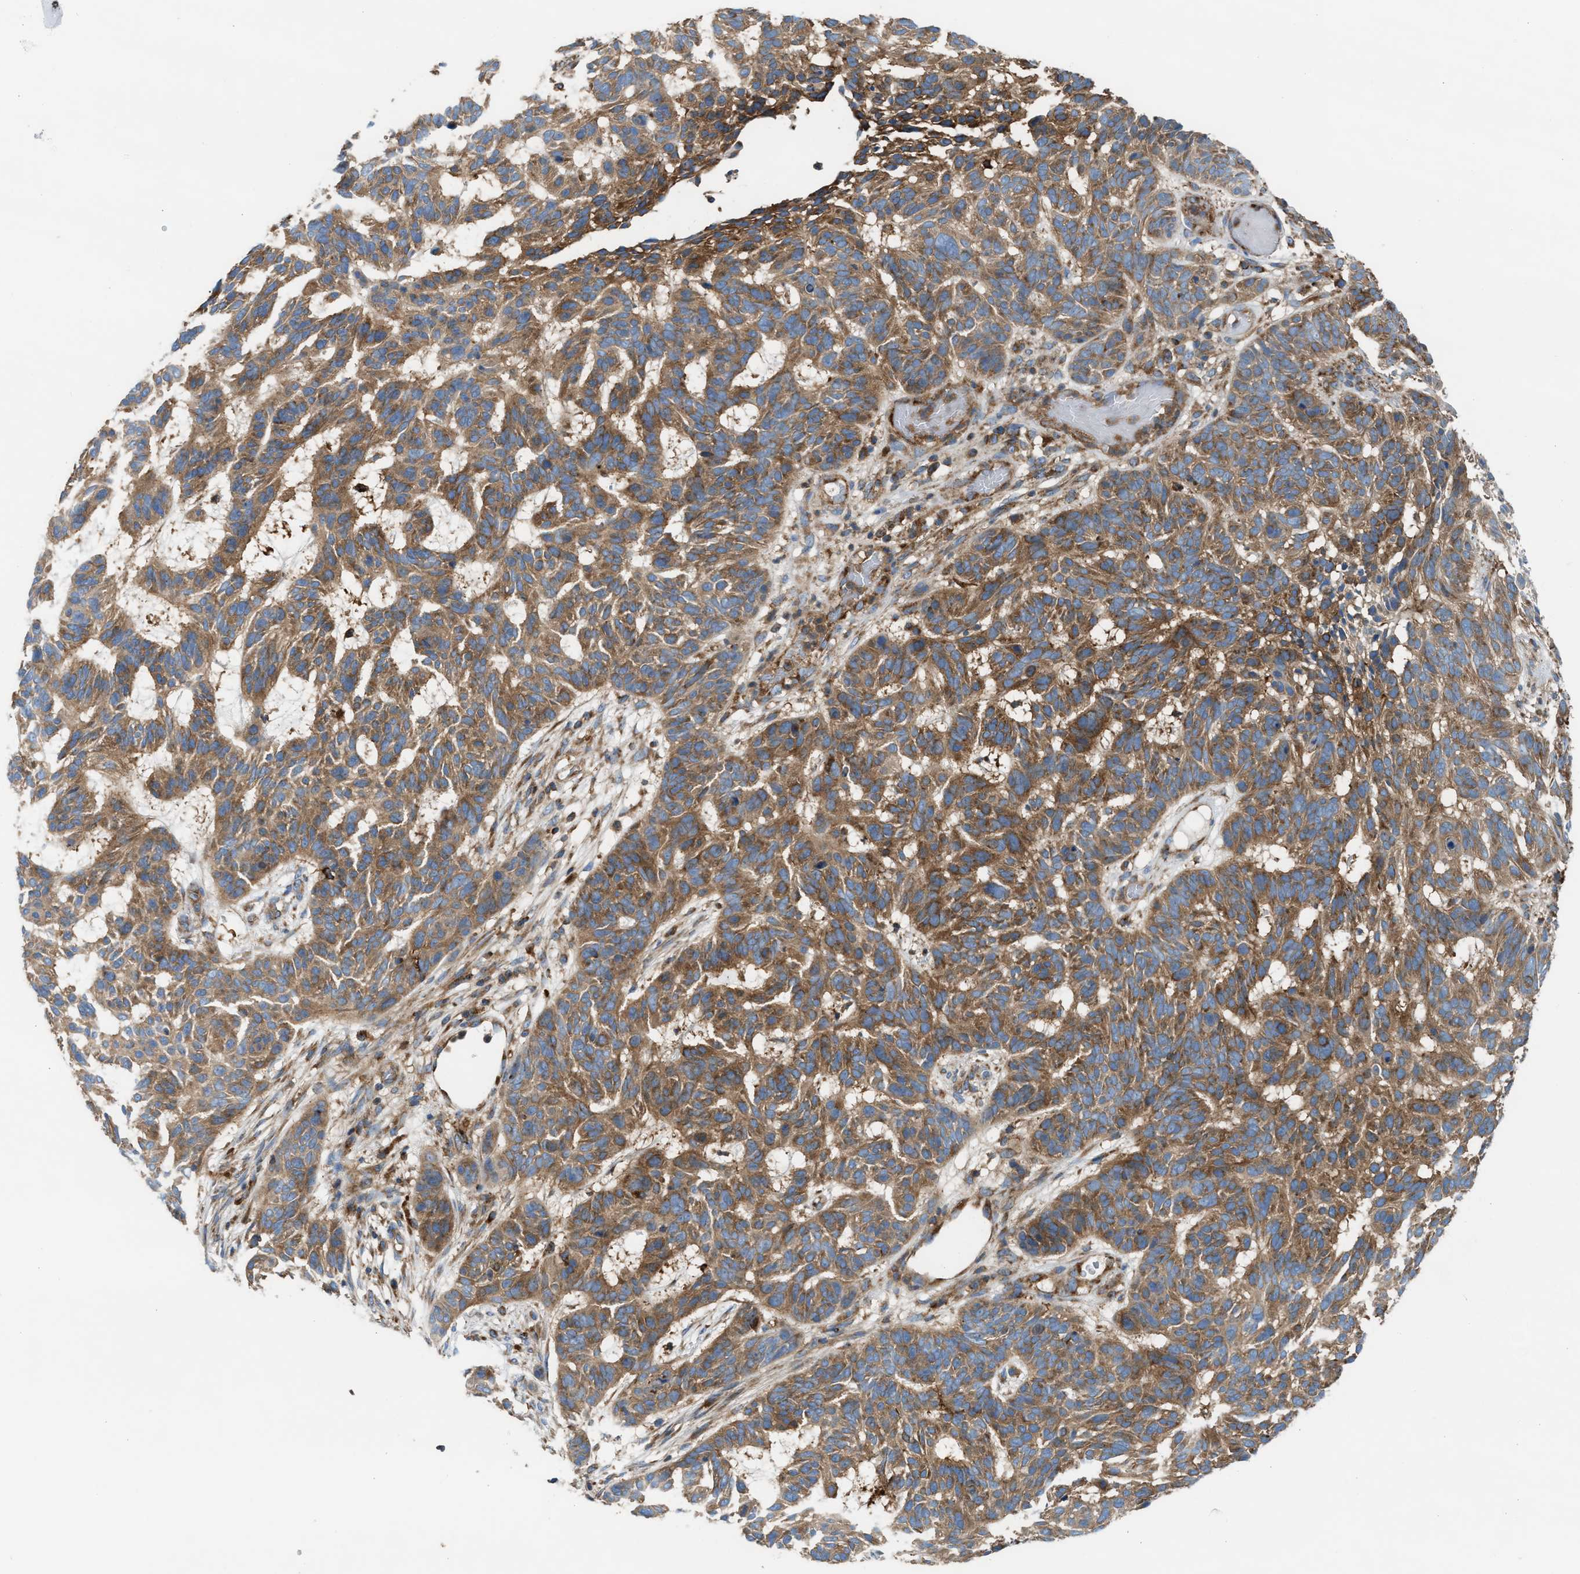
{"staining": {"intensity": "moderate", "quantity": ">75%", "location": "cytoplasmic/membranous"}, "tissue": "skin cancer", "cell_type": "Tumor cells", "image_type": "cancer", "snomed": [{"axis": "morphology", "description": "Basal cell carcinoma"}, {"axis": "topography", "description": "Skin"}], "caption": "Protein expression by immunohistochemistry (IHC) reveals moderate cytoplasmic/membranous positivity in approximately >75% of tumor cells in skin cancer.", "gene": "TBC1D15", "patient": {"sex": "male", "age": 85}}